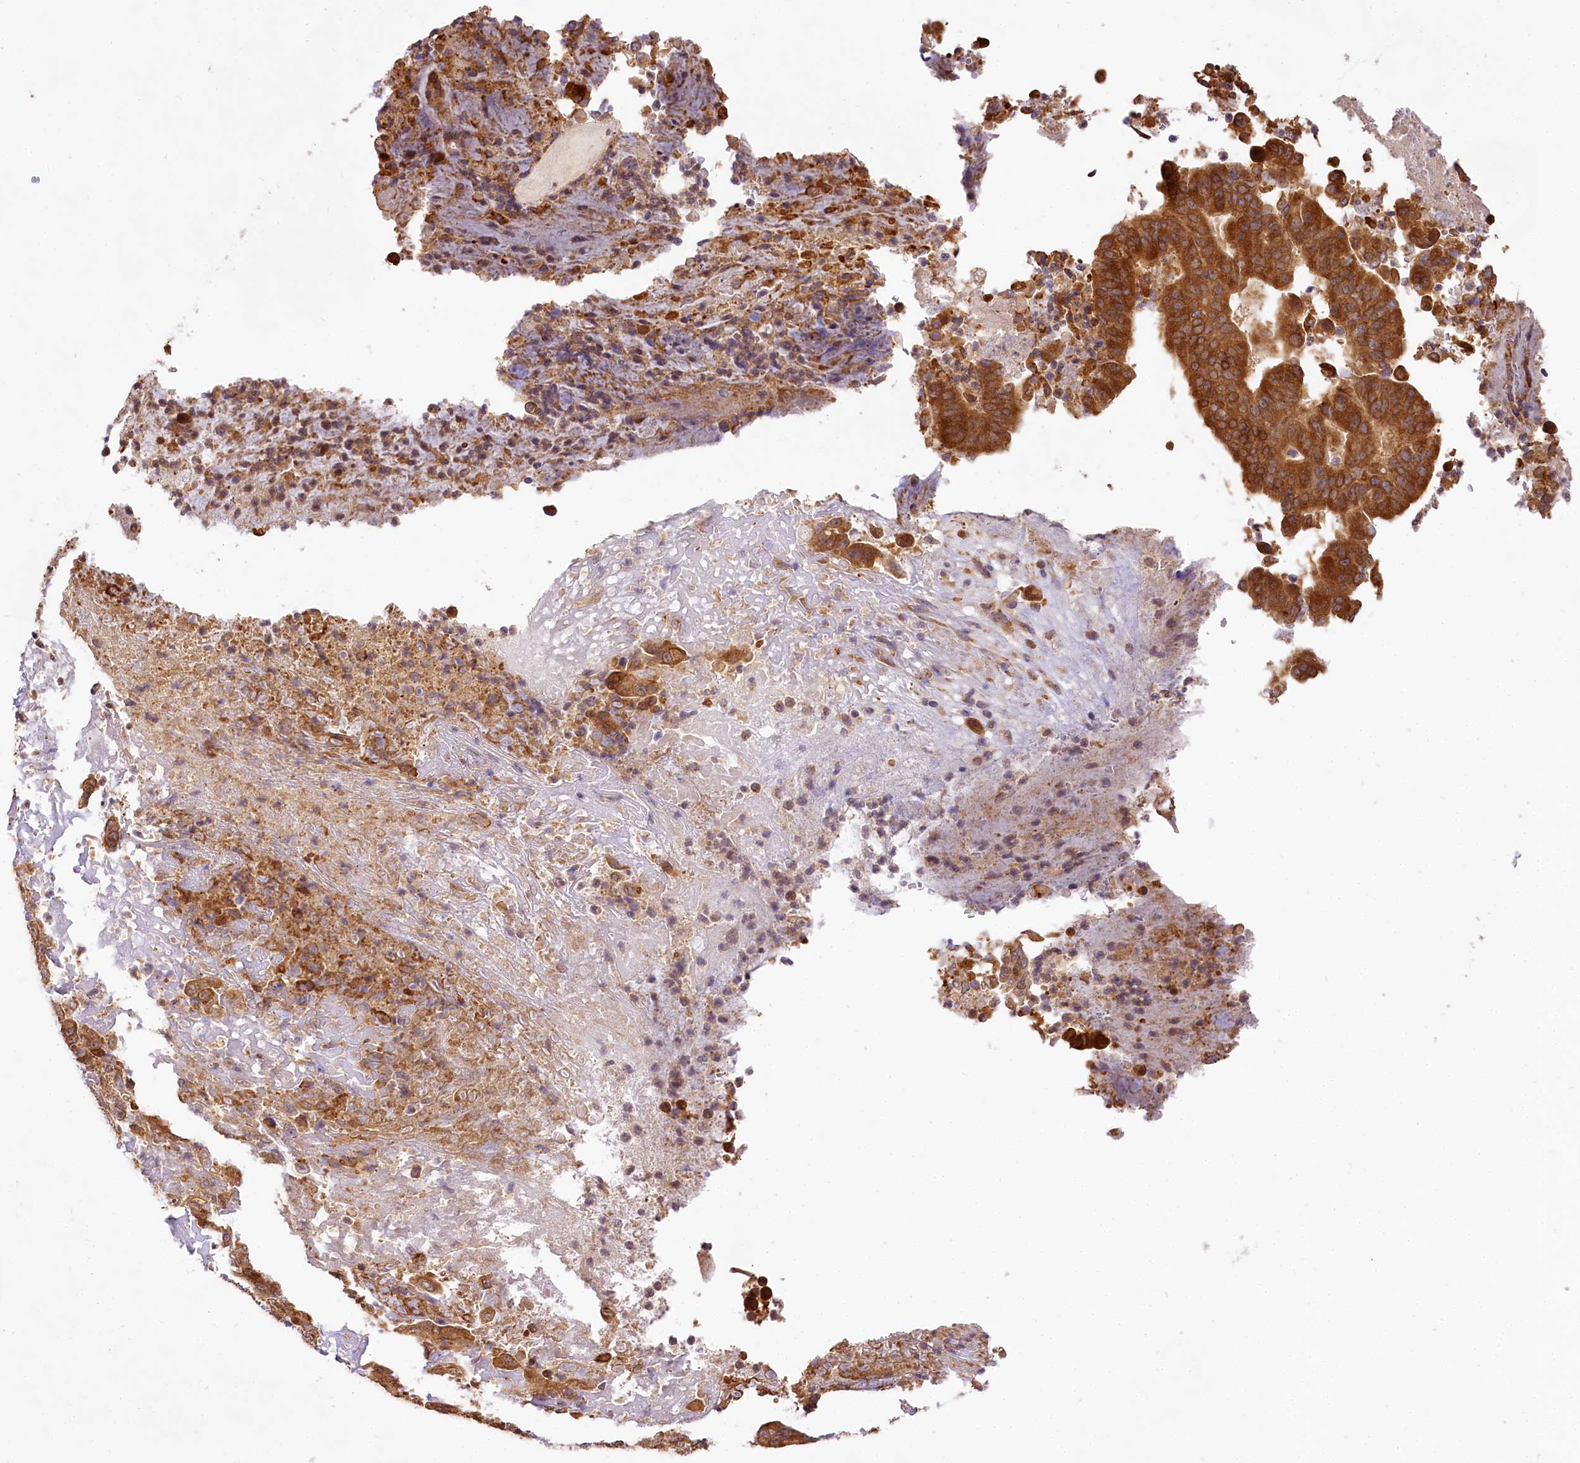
{"staining": {"intensity": "strong", "quantity": ">75%", "location": "cytoplasmic/membranous"}, "tissue": "pancreatic cancer", "cell_type": "Tumor cells", "image_type": "cancer", "snomed": [{"axis": "morphology", "description": "Adenocarcinoma, NOS"}, {"axis": "topography", "description": "Pancreas"}], "caption": "Strong cytoplasmic/membranous expression for a protein is present in approximately >75% of tumor cells of adenocarcinoma (pancreatic) using immunohistochemistry (IHC).", "gene": "PPIP5K2", "patient": {"sex": "female", "age": 77}}